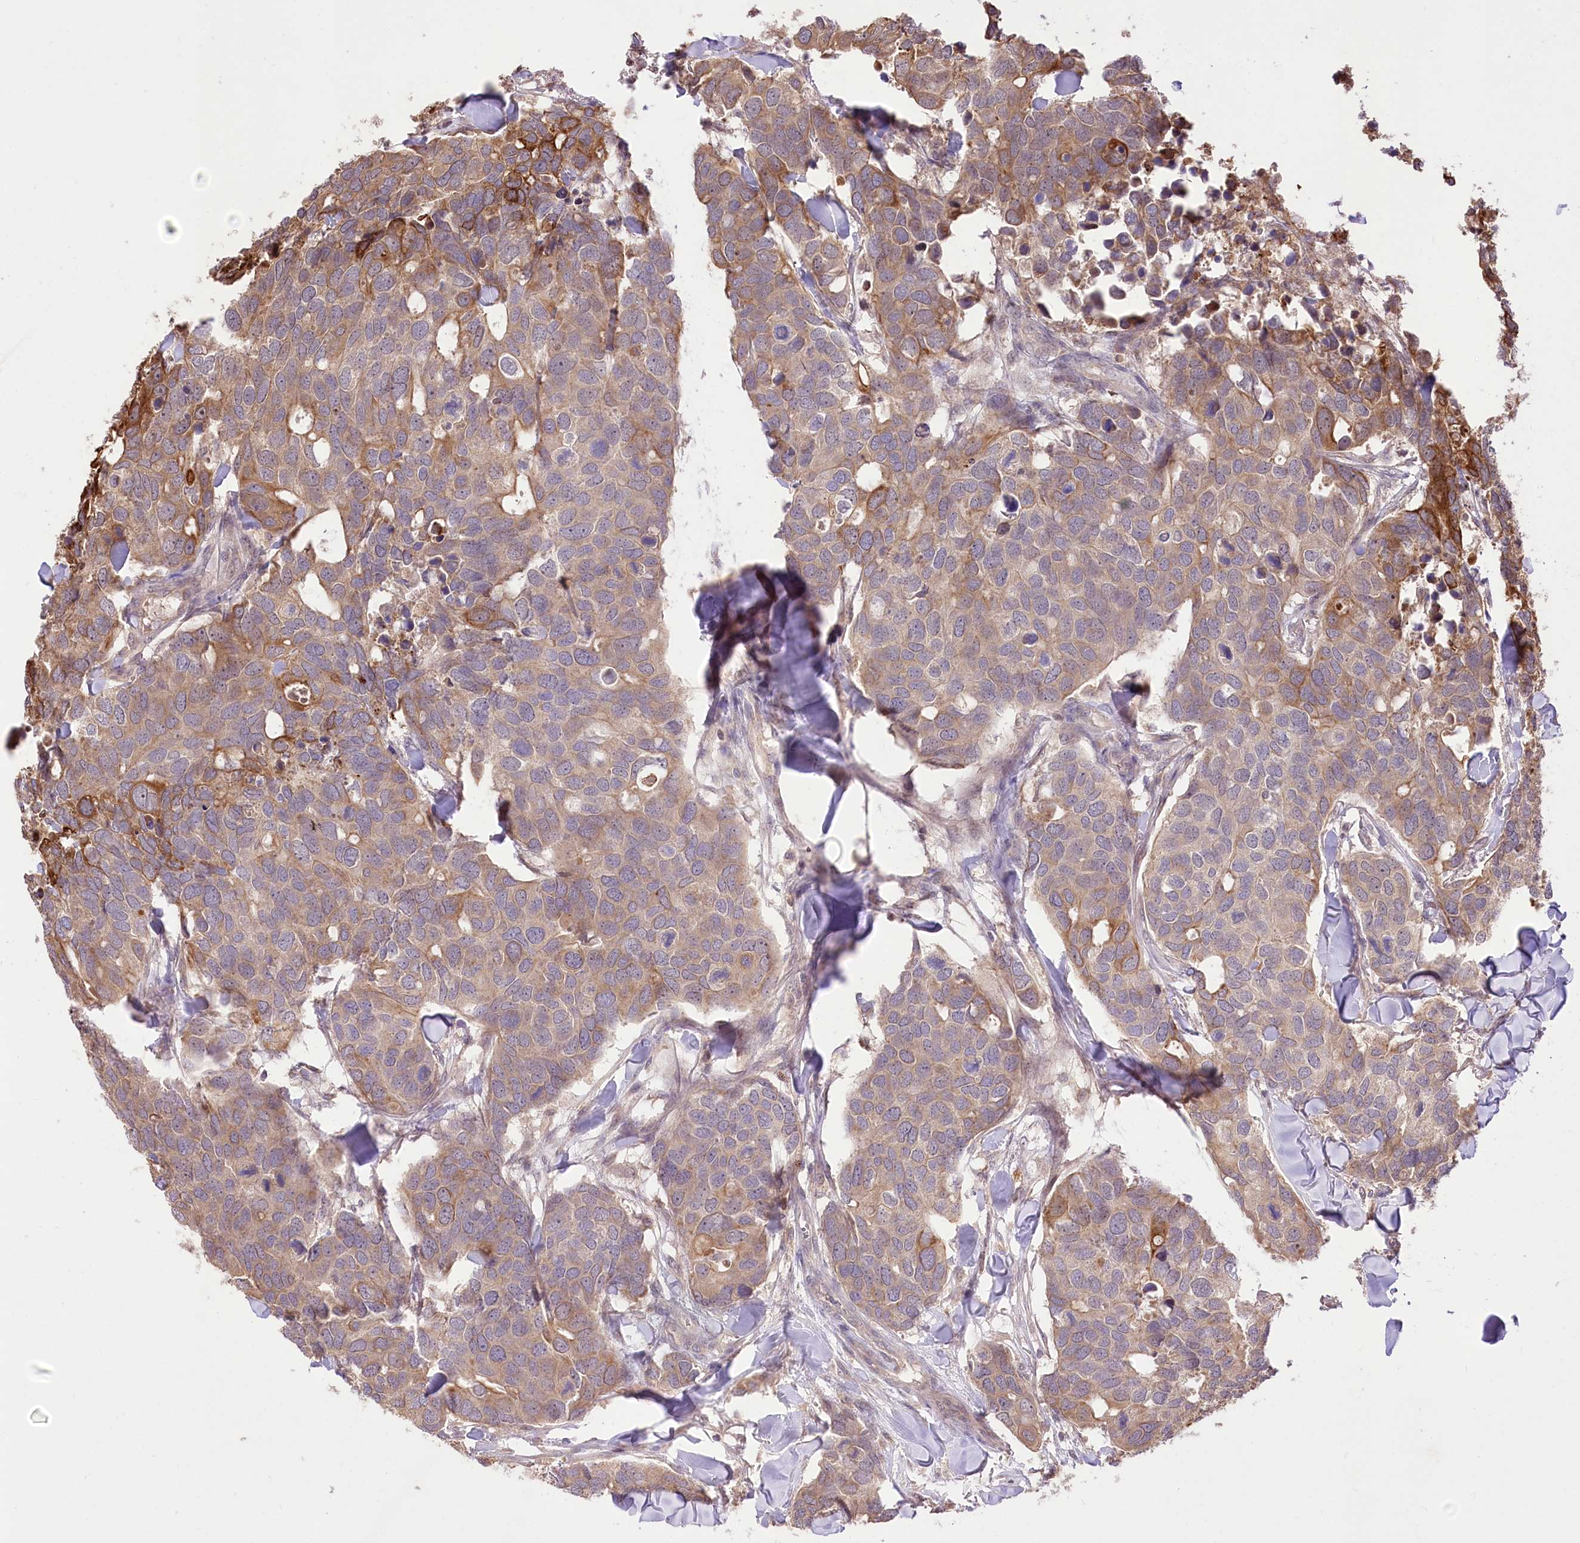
{"staining": {"intensity": "strong", "quantity": "<25%", "location": "cytoplasmic/membranous"}, "tissue": "breast cancer", "cell_type": "Tumor cells", "image_type": "cancer", "snomed": [{"axis": "morphology", "description": "Duct carcinoma"}, {"axis": "topography", "description": "Breast"}], "caption": "Breast invasive ductal carcinoma stained with a brown dye exhibits strong cytoplasmic/membranous positive staining in approximately <25% of tumor cells.", "gene": "HELT", "patient": {"sex": "female", "age": 83}}